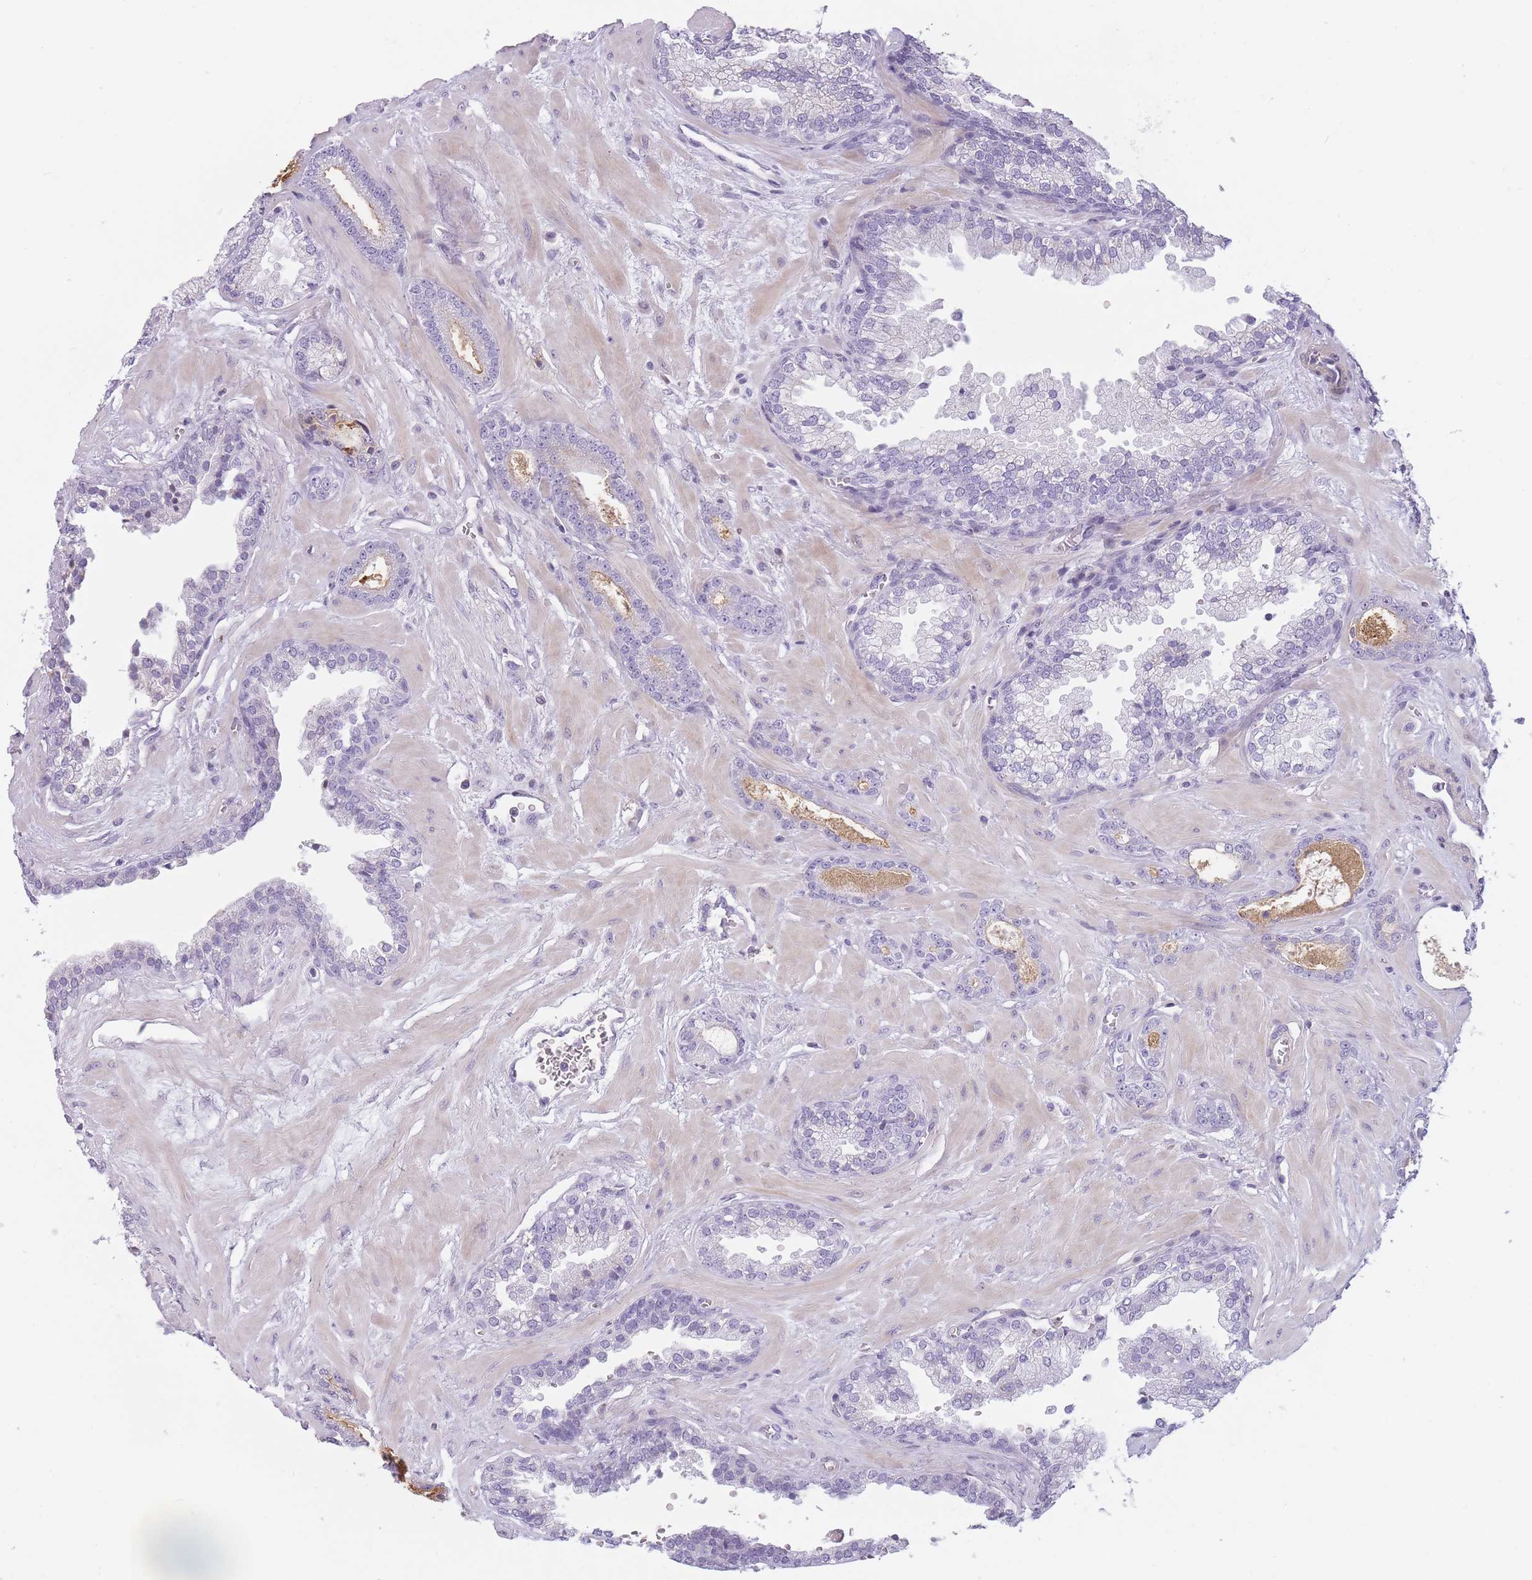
{"staining": {"intensity": "negative", "quantity": "none", "location": "none"}, "tissue": "prostate cancer", "cell_type": "Tumor cells", "image_type": "cancer", "snomed": [{"axis": "morphology", "description": "Adenocarcinoma, Low grade"}, {"axis": "topography", "description": "Prostate"}], "caption": "The immunohistochemistry (IHC) micrograph has no significant positivity in tumor cells of prostate low-grade adenocarcinoma tissue.", "gene": "GGT1", "patient": {"sex": "male", "age": 60}}